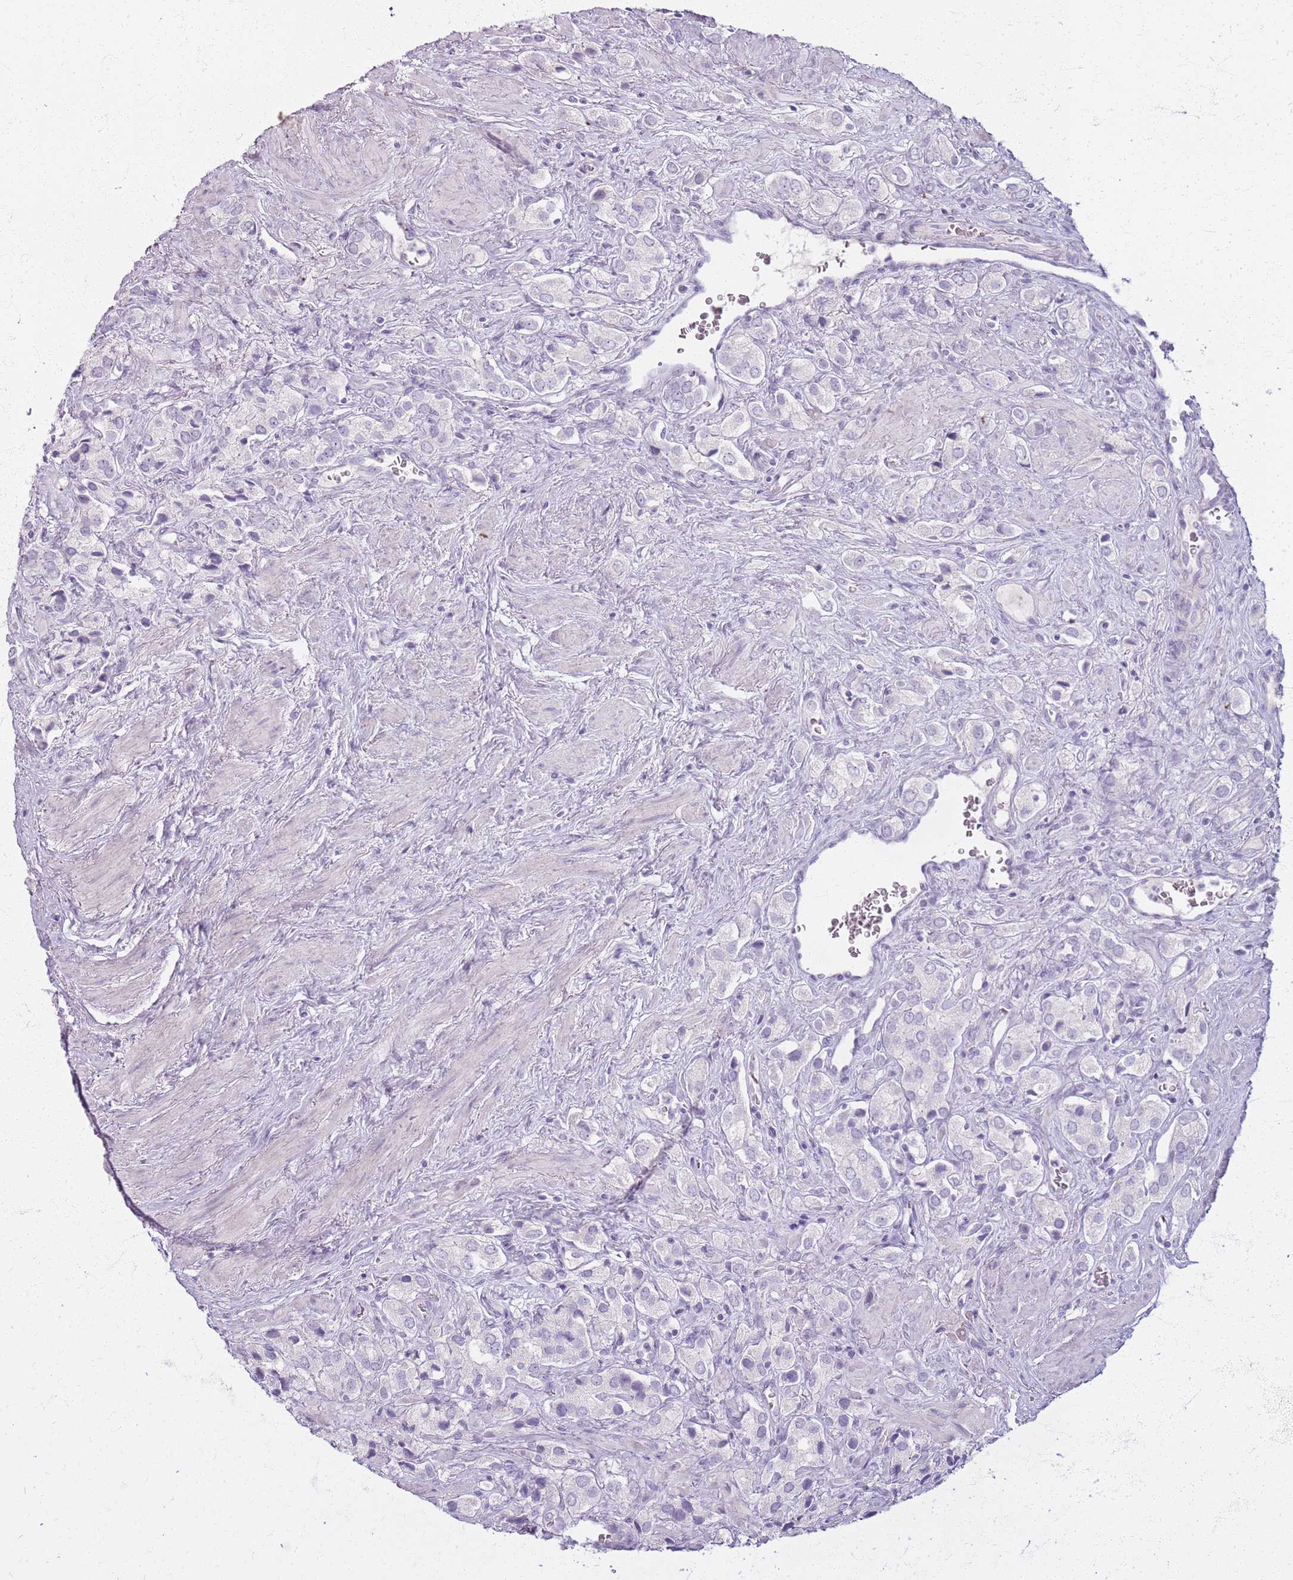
{"staining": {"intensity": "negative", "quantity": "none", "location": "none"}, "tissue": "prostate cancer", "cell_type": "Tumor cells", "image_type": "cancer", "snomed": [{"axis": "morphology", "description": "Adenocarcinoma, High grade"}, {"axis": "topography", "description": "Prostate and seminal vesicle, NOS"}], "caption": "Immunohistochemistry image of neoplastic tissue: prostate cancer (adenocarcinoma (high-grade)) stained with DAB (3,3'-diaminobenzidine) displays no significant protein expression in tumor cells.", "gene": "CSRP3", "patient": {"sex": "male", "age": 64}}